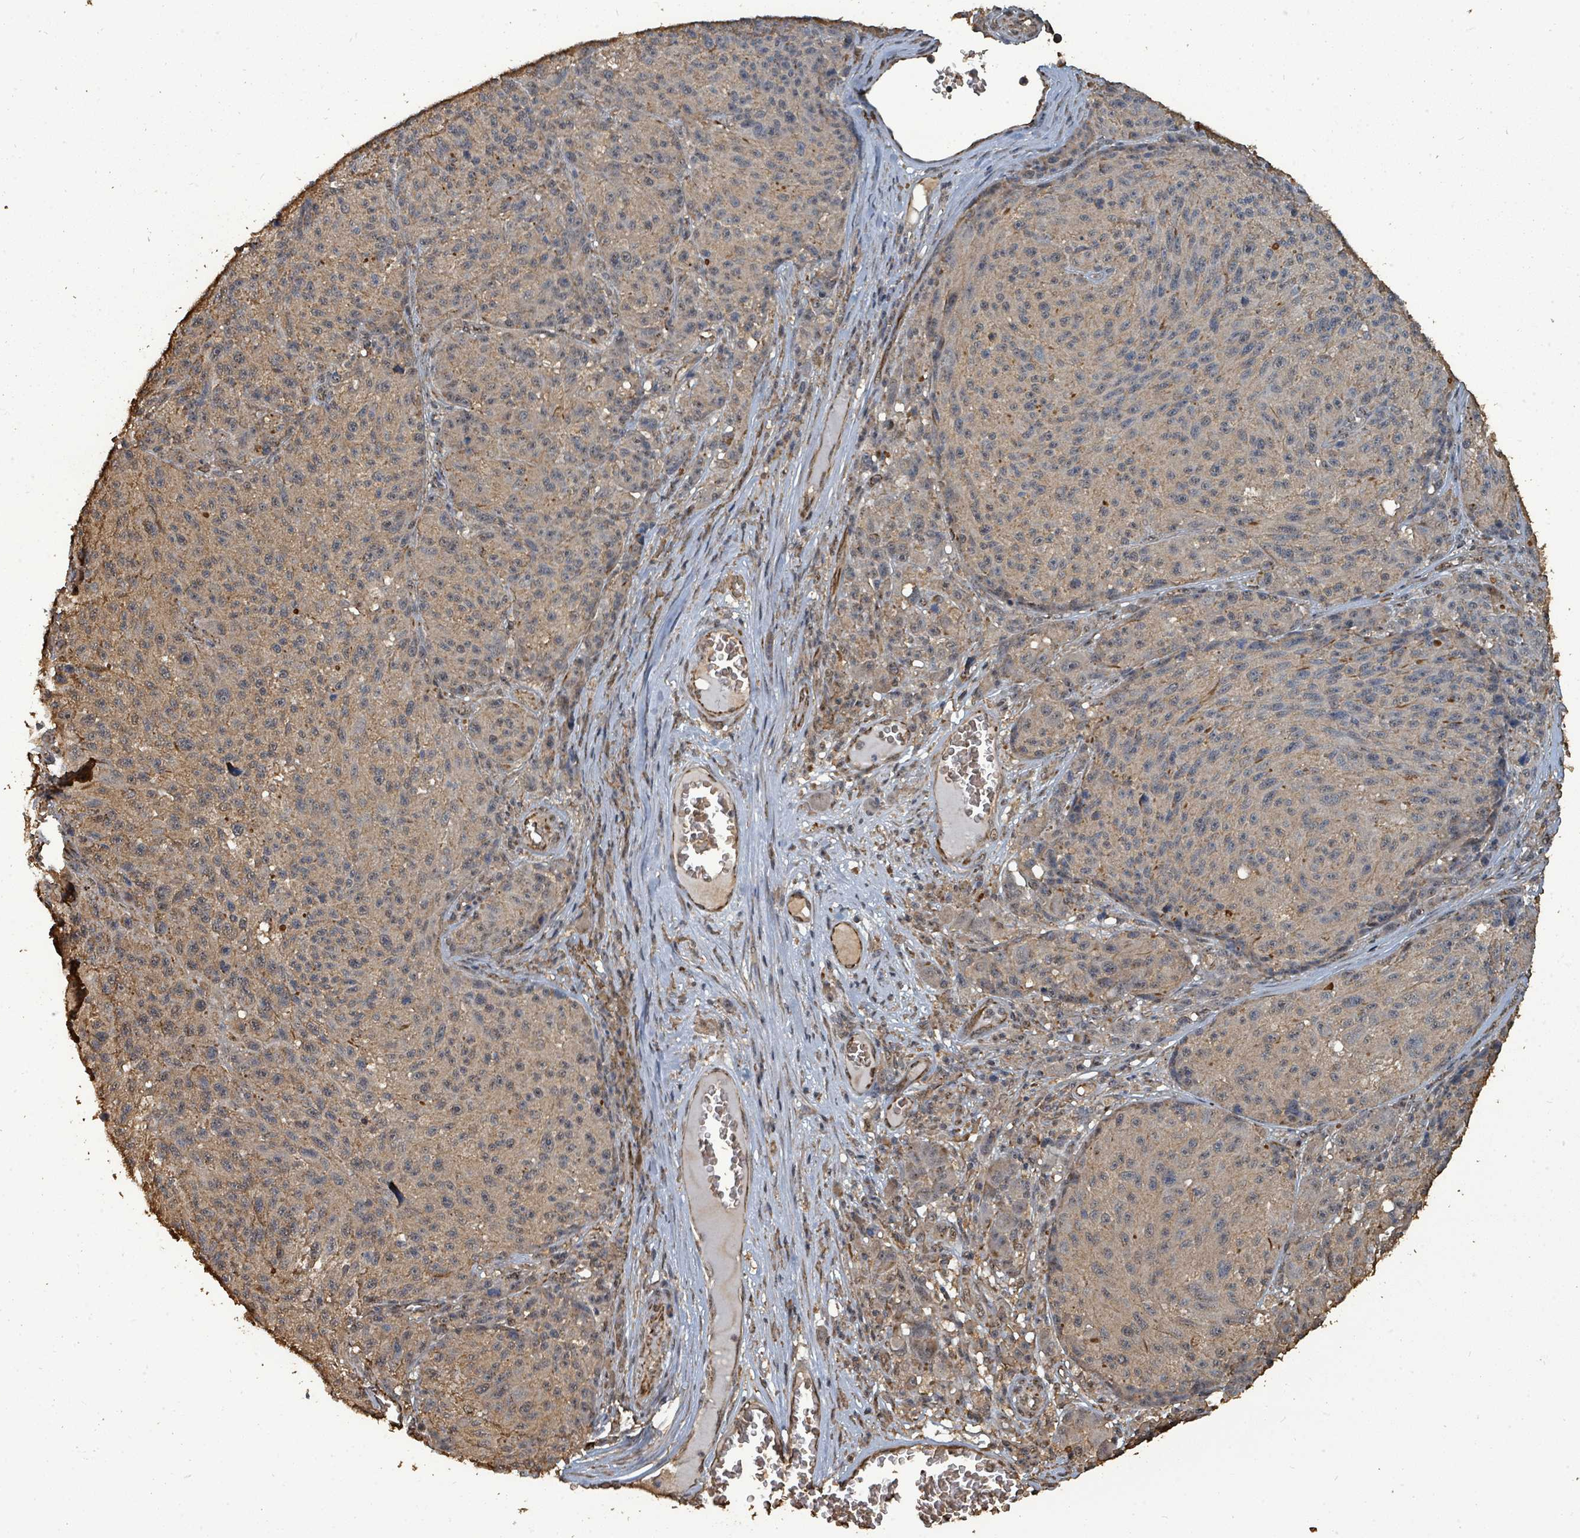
{"staining": {"intensity": "weak", "quantity": "25%-75%", "location": "cytoplasmic/membranous"}, "tissue": "melanoma", "cell_type": "Tumor cells", "image_type": "cancer", "snomed": [{"axis": "morphology", "description": "Malignant melanoma, NOS"}, {"axis": "topography", "description": "Skin"}], "caption": "The histopathology image displays staining of malignant melanoma, revealing weak cytoplasmic/membranous protein staining (brown color) within tumor cells.", "gene": "C6orf52", "patient": {"sex": "male", "age": 53}}